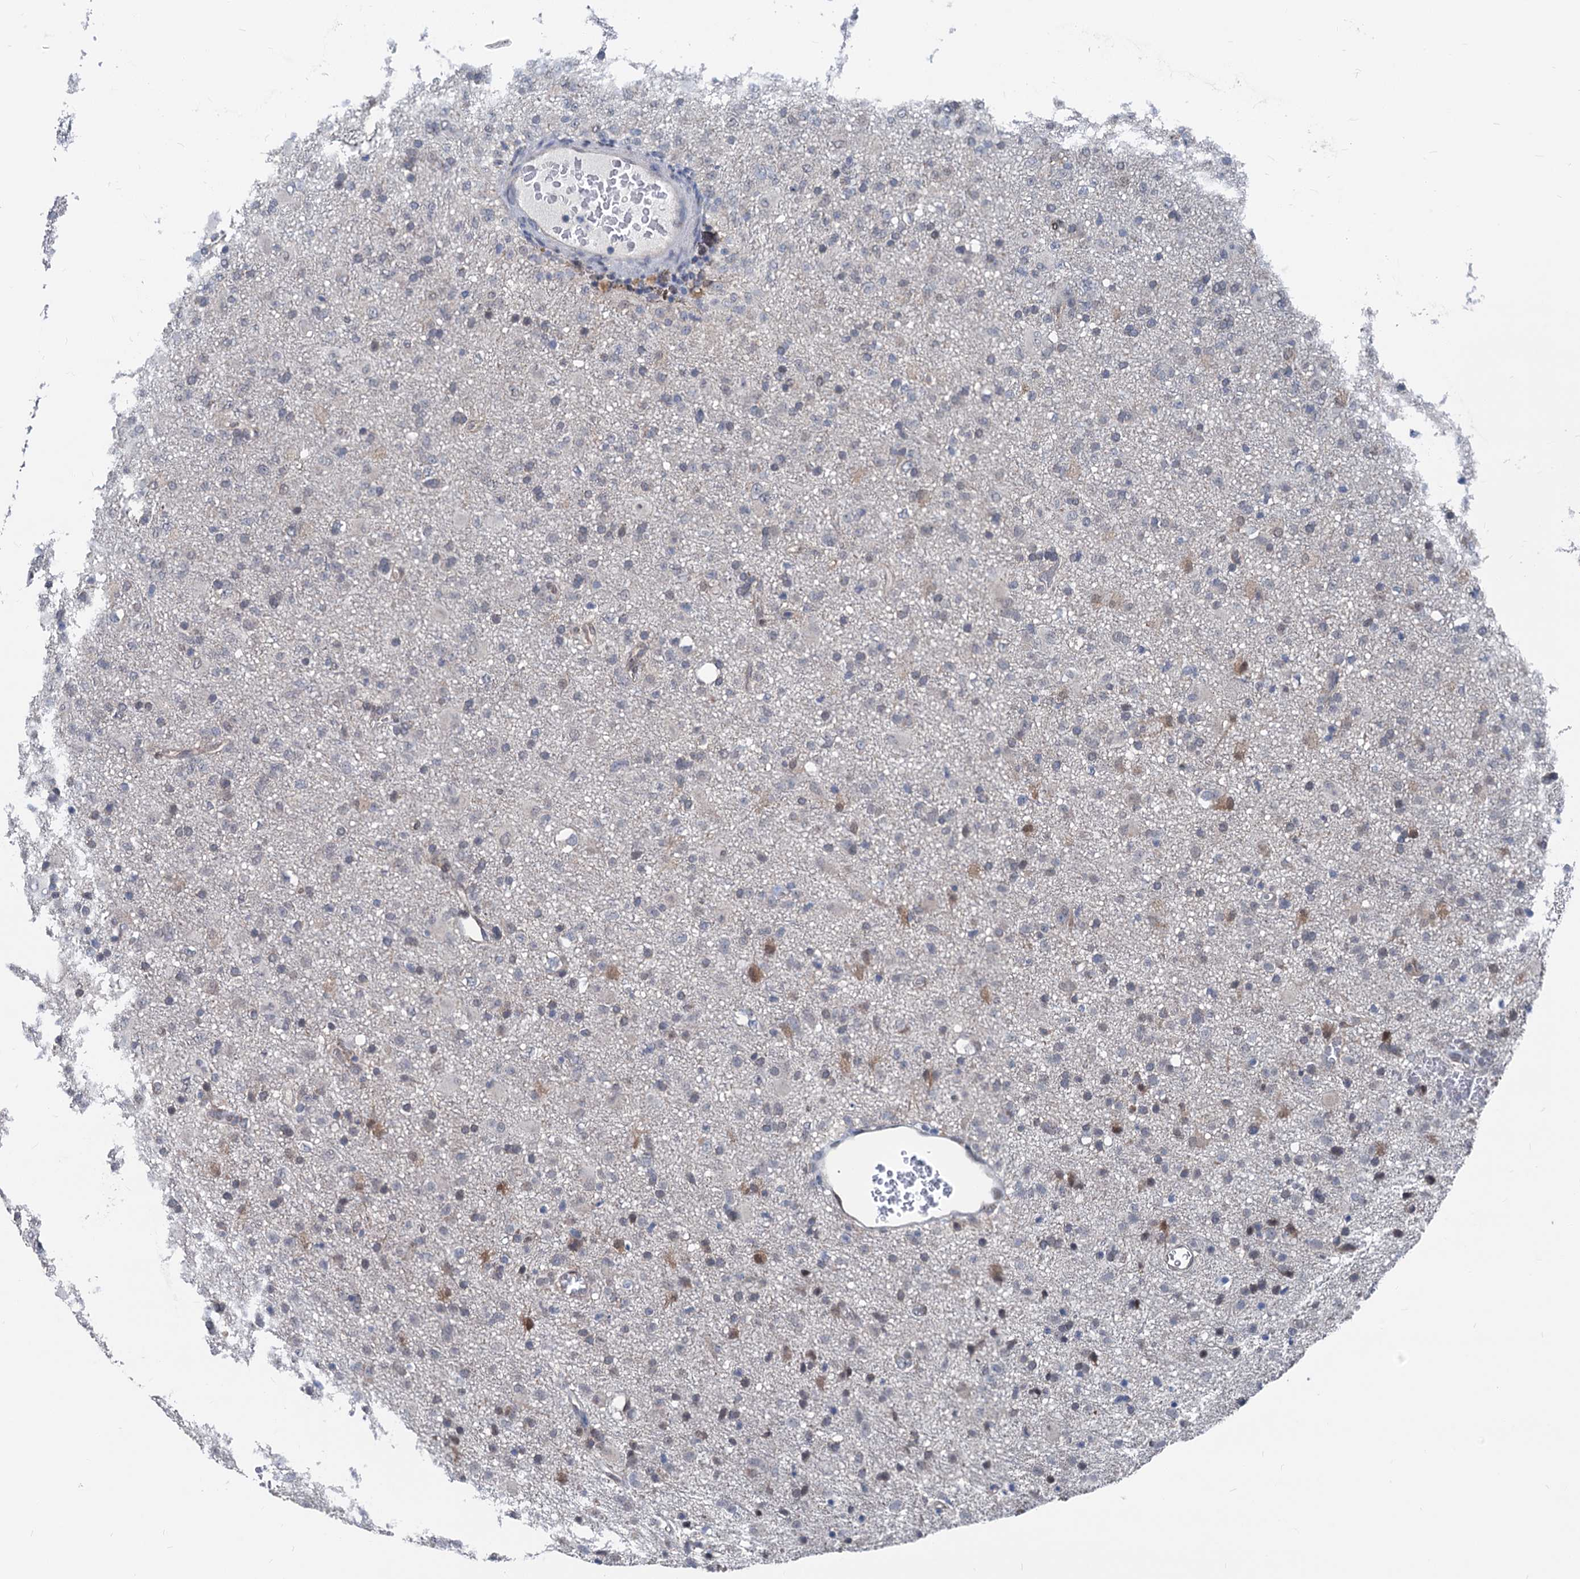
{"staining": {"intensity": "negative", "quantity": "none", "location": "none"}, "tissue": "glioma", "cell_type": "Tumor cells", "image_type": "cancer", "snomed": [{"axis": "morphology", "description": "Glioma, malignant, Low grade"}, {"axis": "topography", "description": "Brain"}], "caption": "Immunohistochemistry (IHC) micrograph of neoplastic tissue: malignant low-grade glioma stained with DAB reveals no significant protein positivity in tumor cells.", "gene": "GLO1", "patient": {"sex": "male", "age": 65}}